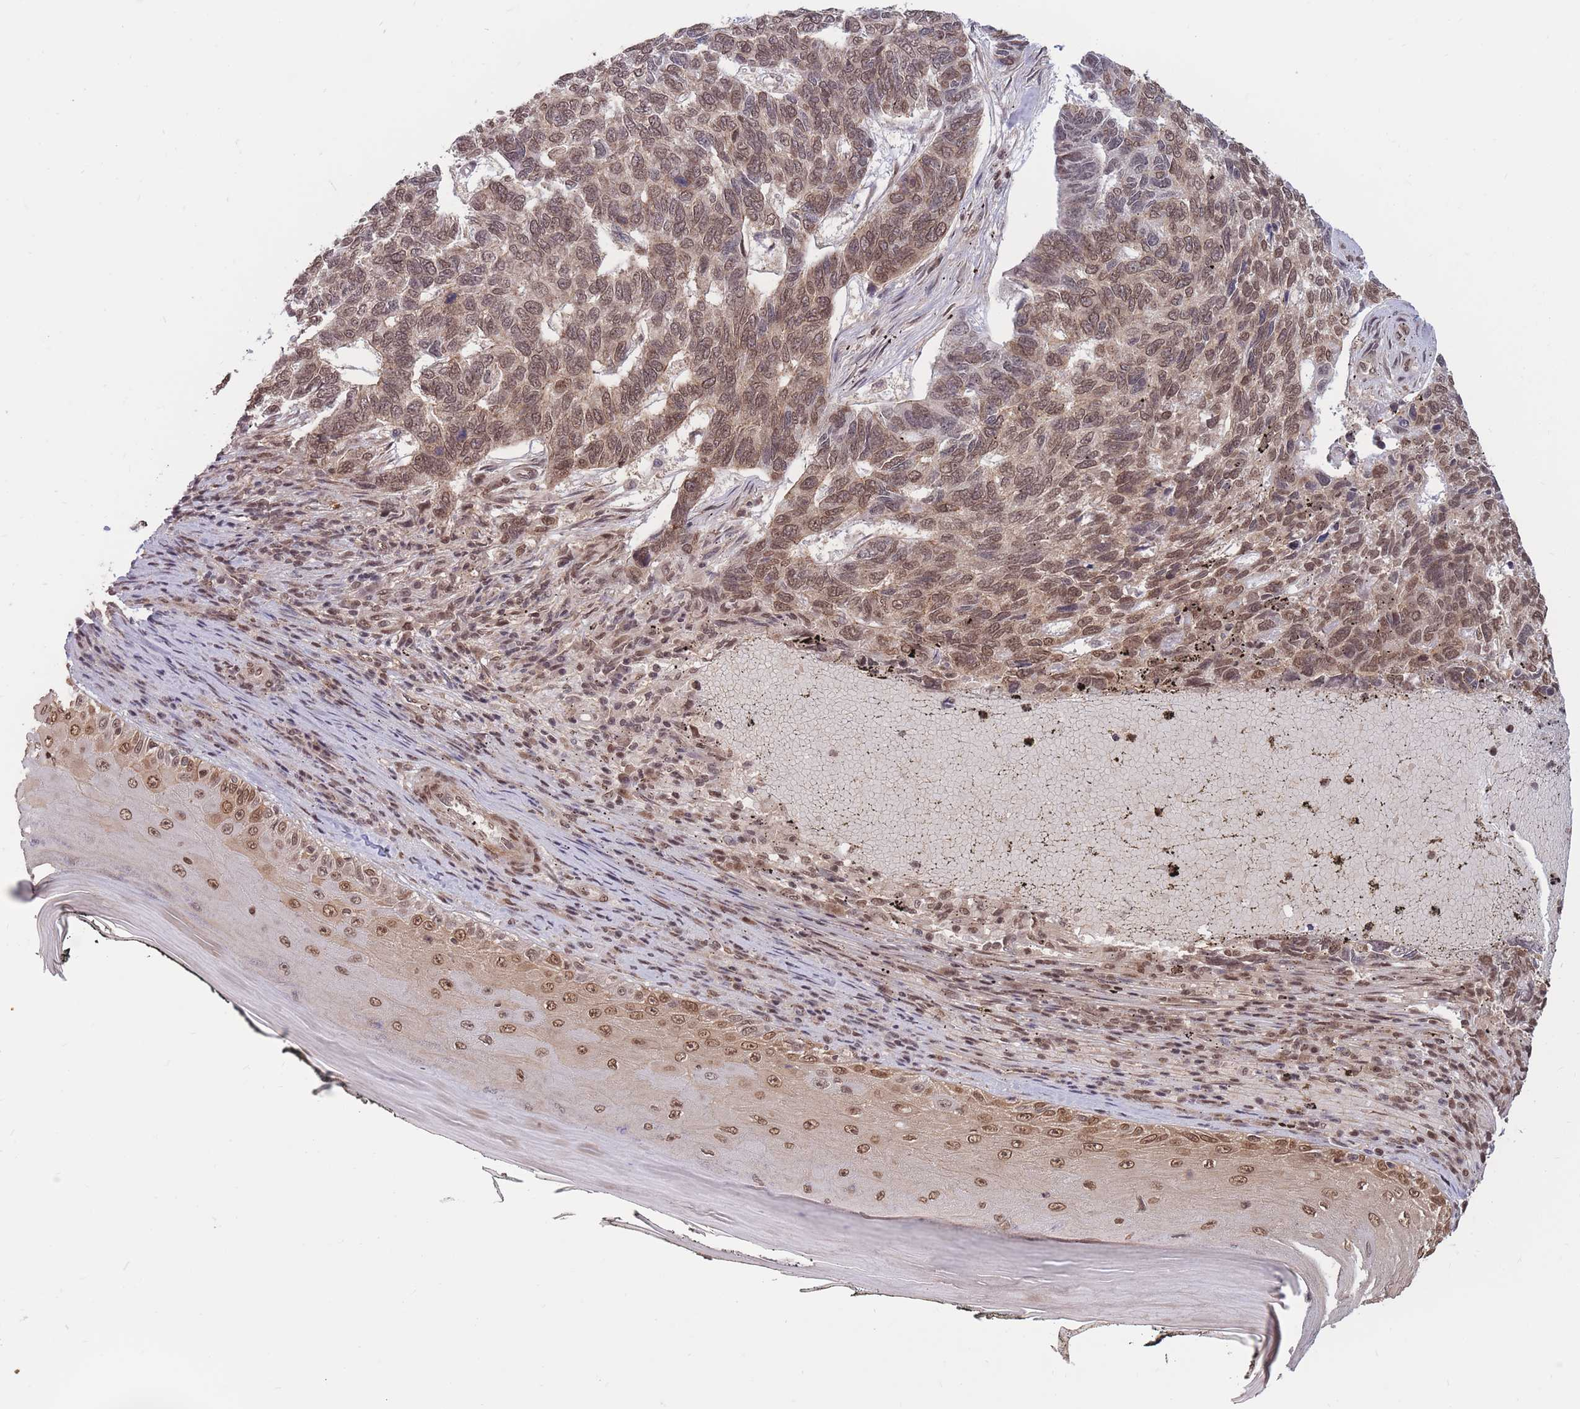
{"staining": {"intensity": "moderate", "quantity": ">75%", "location": "nuclear"}, "tissue": "skin cancer", "cell_type": "Tumor cells", "image_type": "cancer", "snomed": [{"axis": "morphology", "description": "Basal cell carcinoma"}, {"axis": "topography", "description": "Skin"}], "caption": "Basal cell carcinoma (skin) was stained to show a protein in brown. There is medium levels of moderate nuclear expression in about >75% of tumor cells.", "gene": "SRA1", "patient": {"sex": "female", "age": 65}}